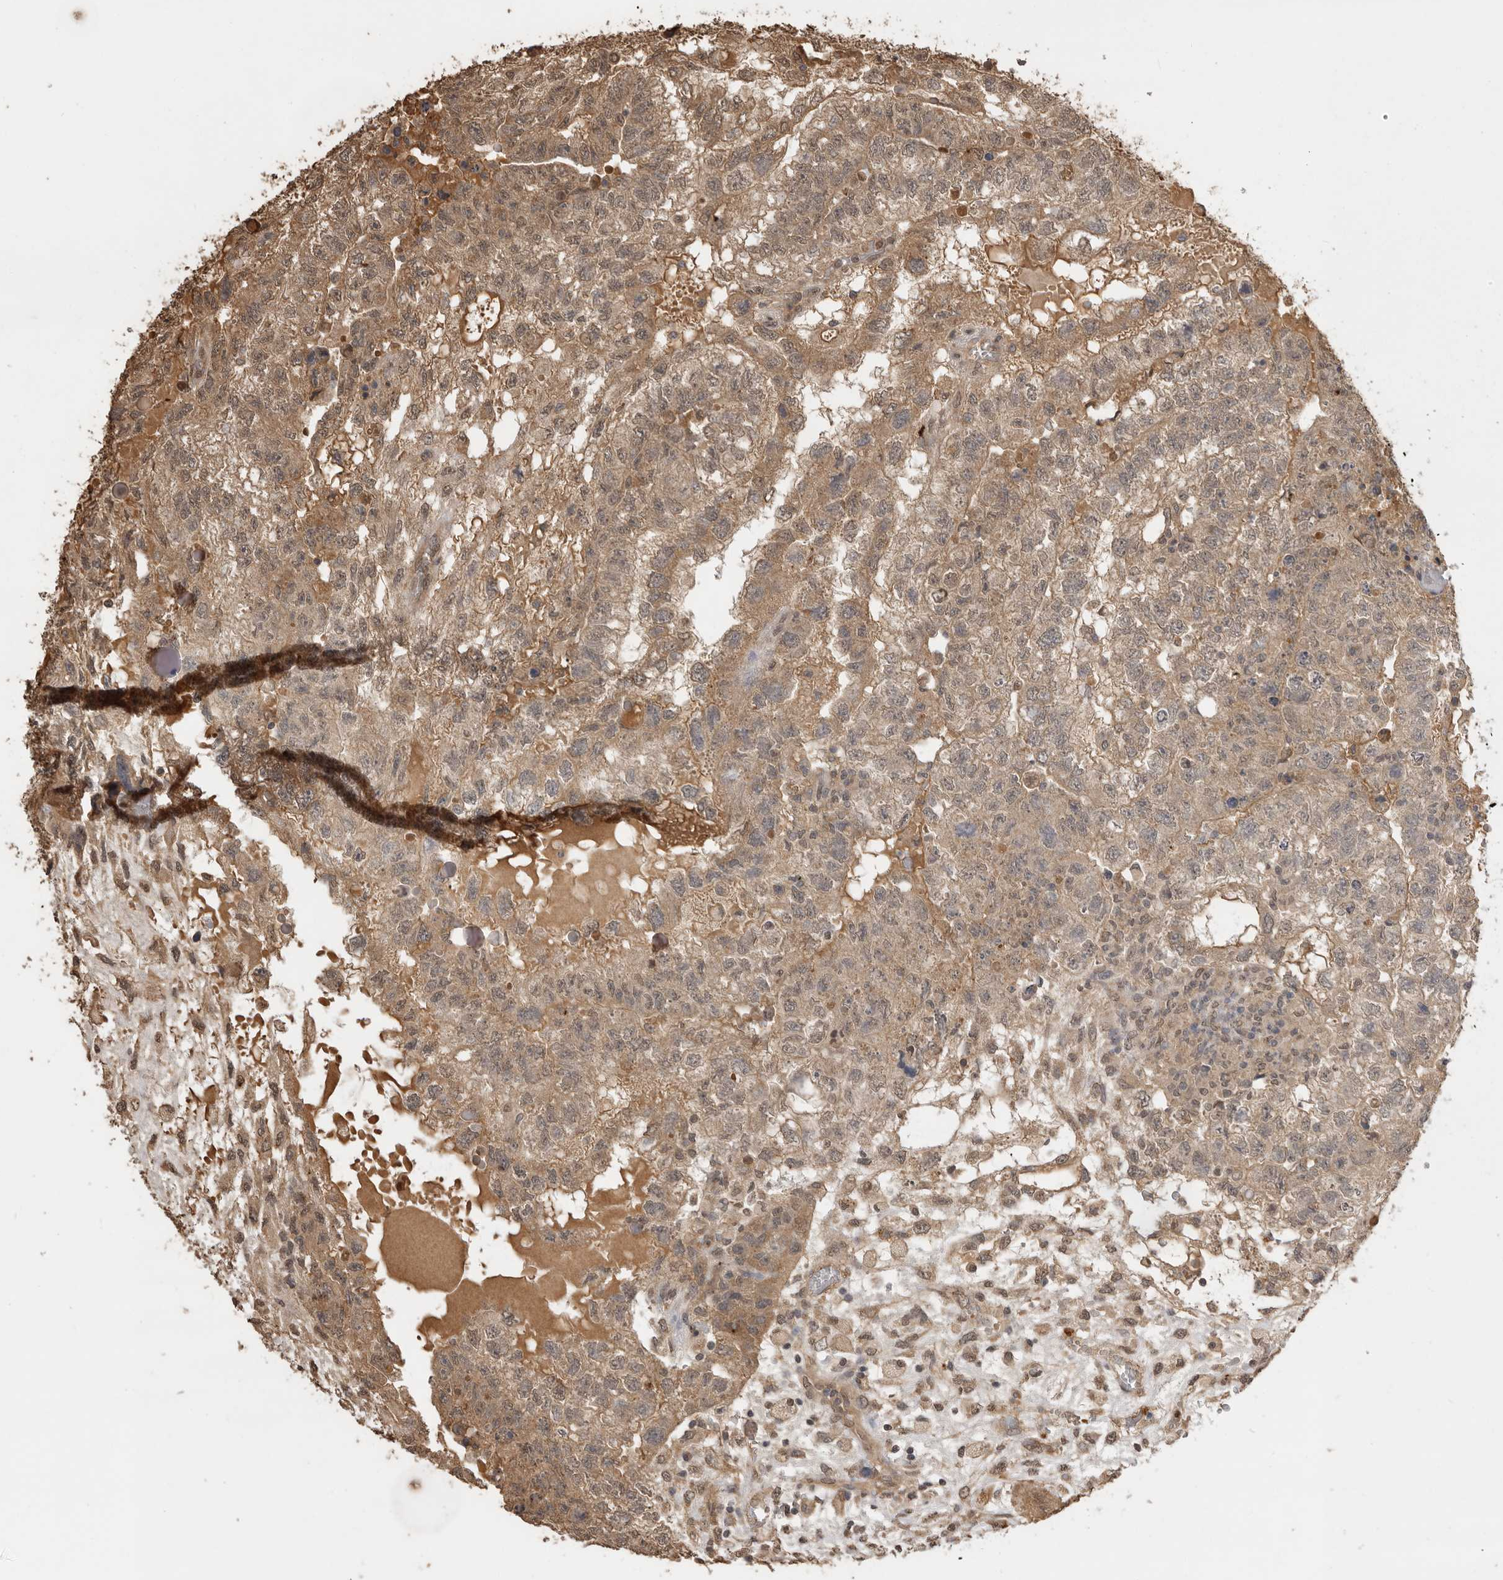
{"staining": {"intensity": "moderate", "quantity": "25%-75%", "location": "cytoplasmic/membranous,nuclear"}, "tissue": "testis cancer", "cell_type": "Tumor cells", "image_type": "cancer", "snomed": [{"axis": "morphology", "description": "Carcinoma, Embryonal, NOS"}, {"axis": "topography", "description": "Testis"}], "caption": "Protein expression analysis of testis cancer (embryonal carcinoma) shows moderate cytoplasmic/membranous and nuclear expression in about 25%-75% of tumor cells. (DAB IHC, brown staining for protein, blue staining for nuclei).", "gene": "JAG2", "patient": {"sex": "male", "age": 36}}